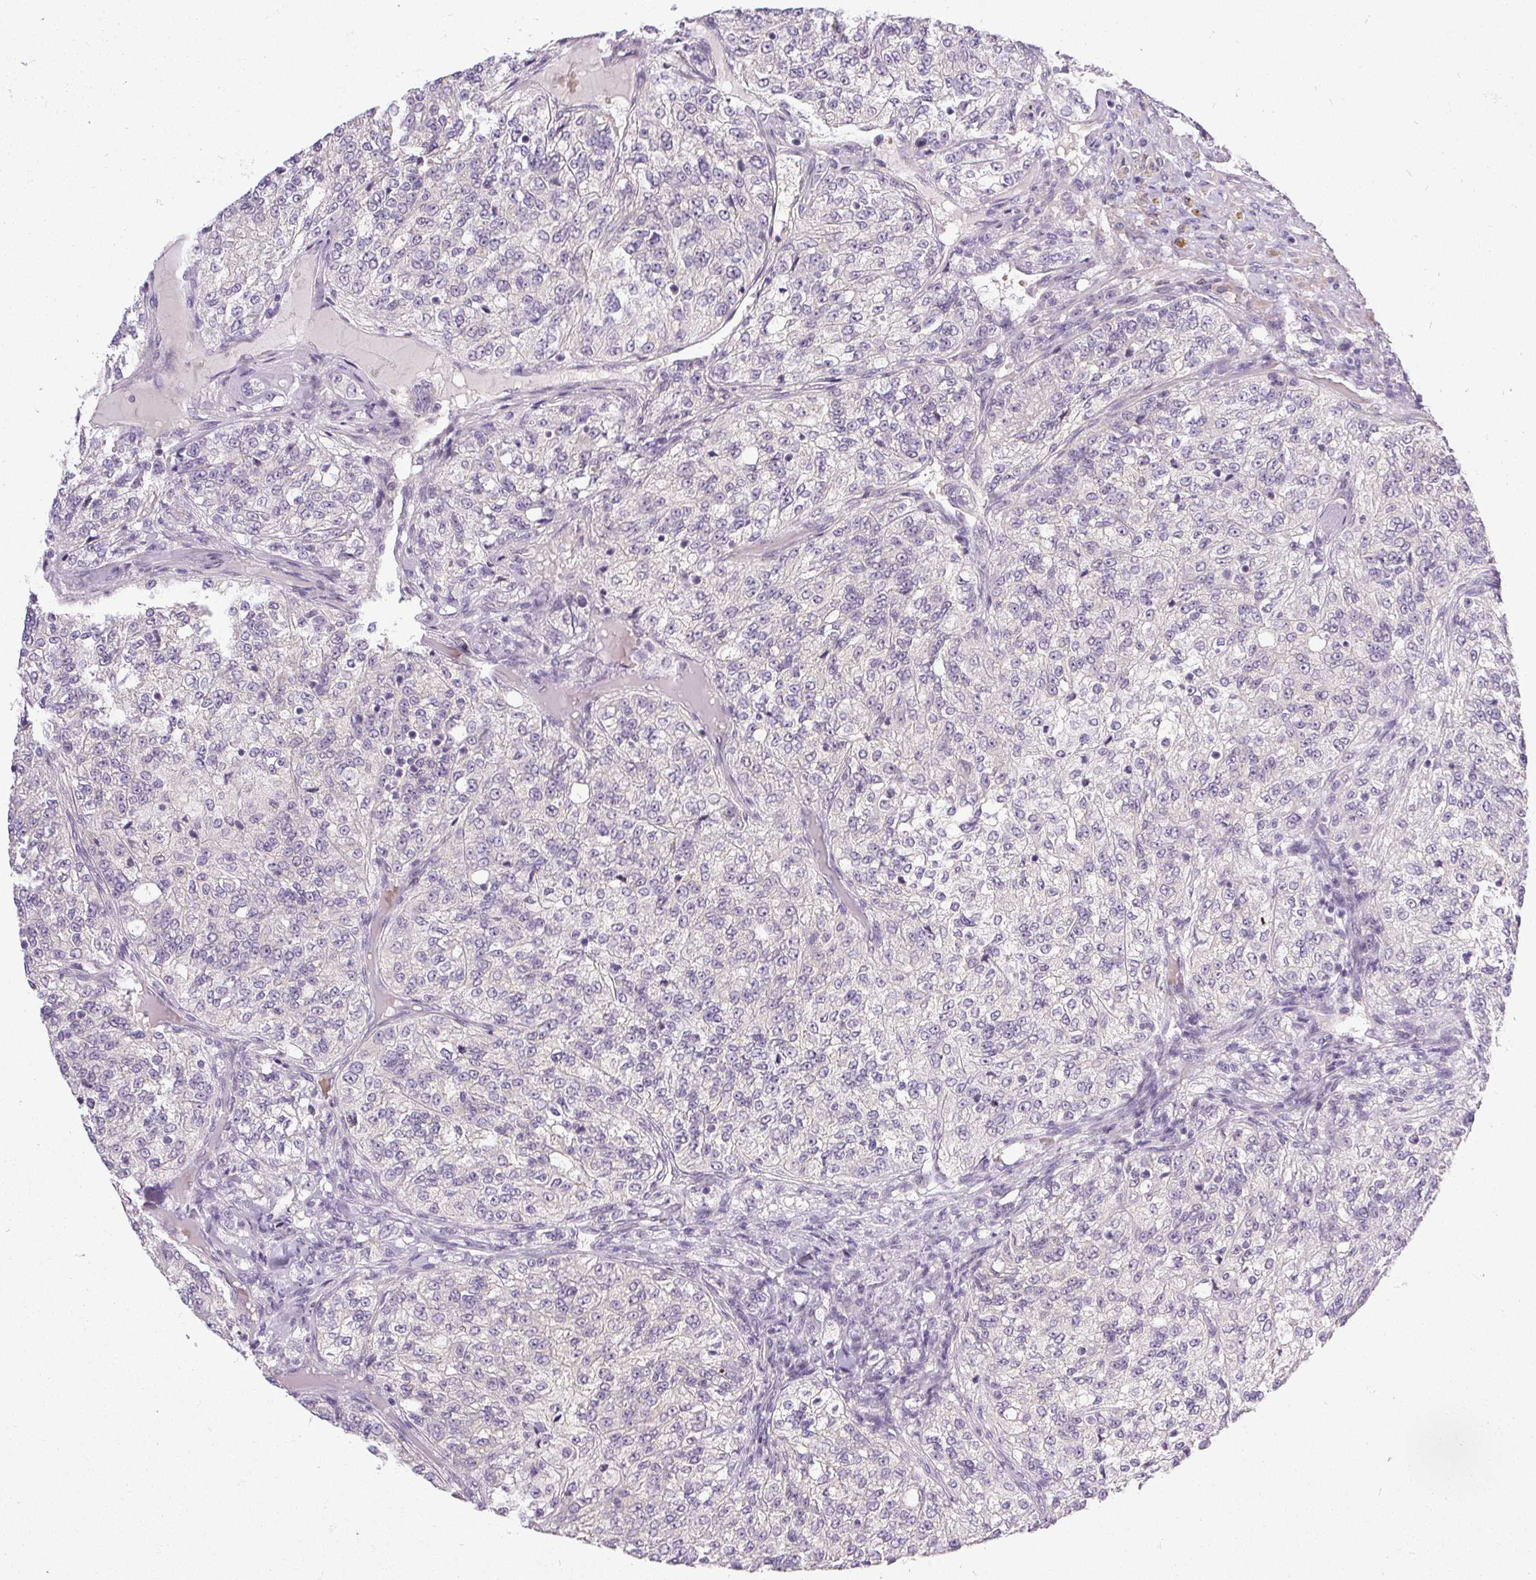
{"staining": {"intensity": "negative", "quantity": "none", "location": "none"}, "tissue": "renal cancer", "cell_type": "Tumor cells", "image_type": "cancer", "snomed": [{"axis": "morphology", "description": "Adenocarcinoma, NOS"}, {"axis": "topography", "description": "Kidney"}], "caption": "Human renal adenocarcinoma stained for a protein using immunohistochemistry (IHC) demonstrates no staining in tumor cells.", "gene": "FAM117B", "patient": {"sex": "female", "age": 63}}